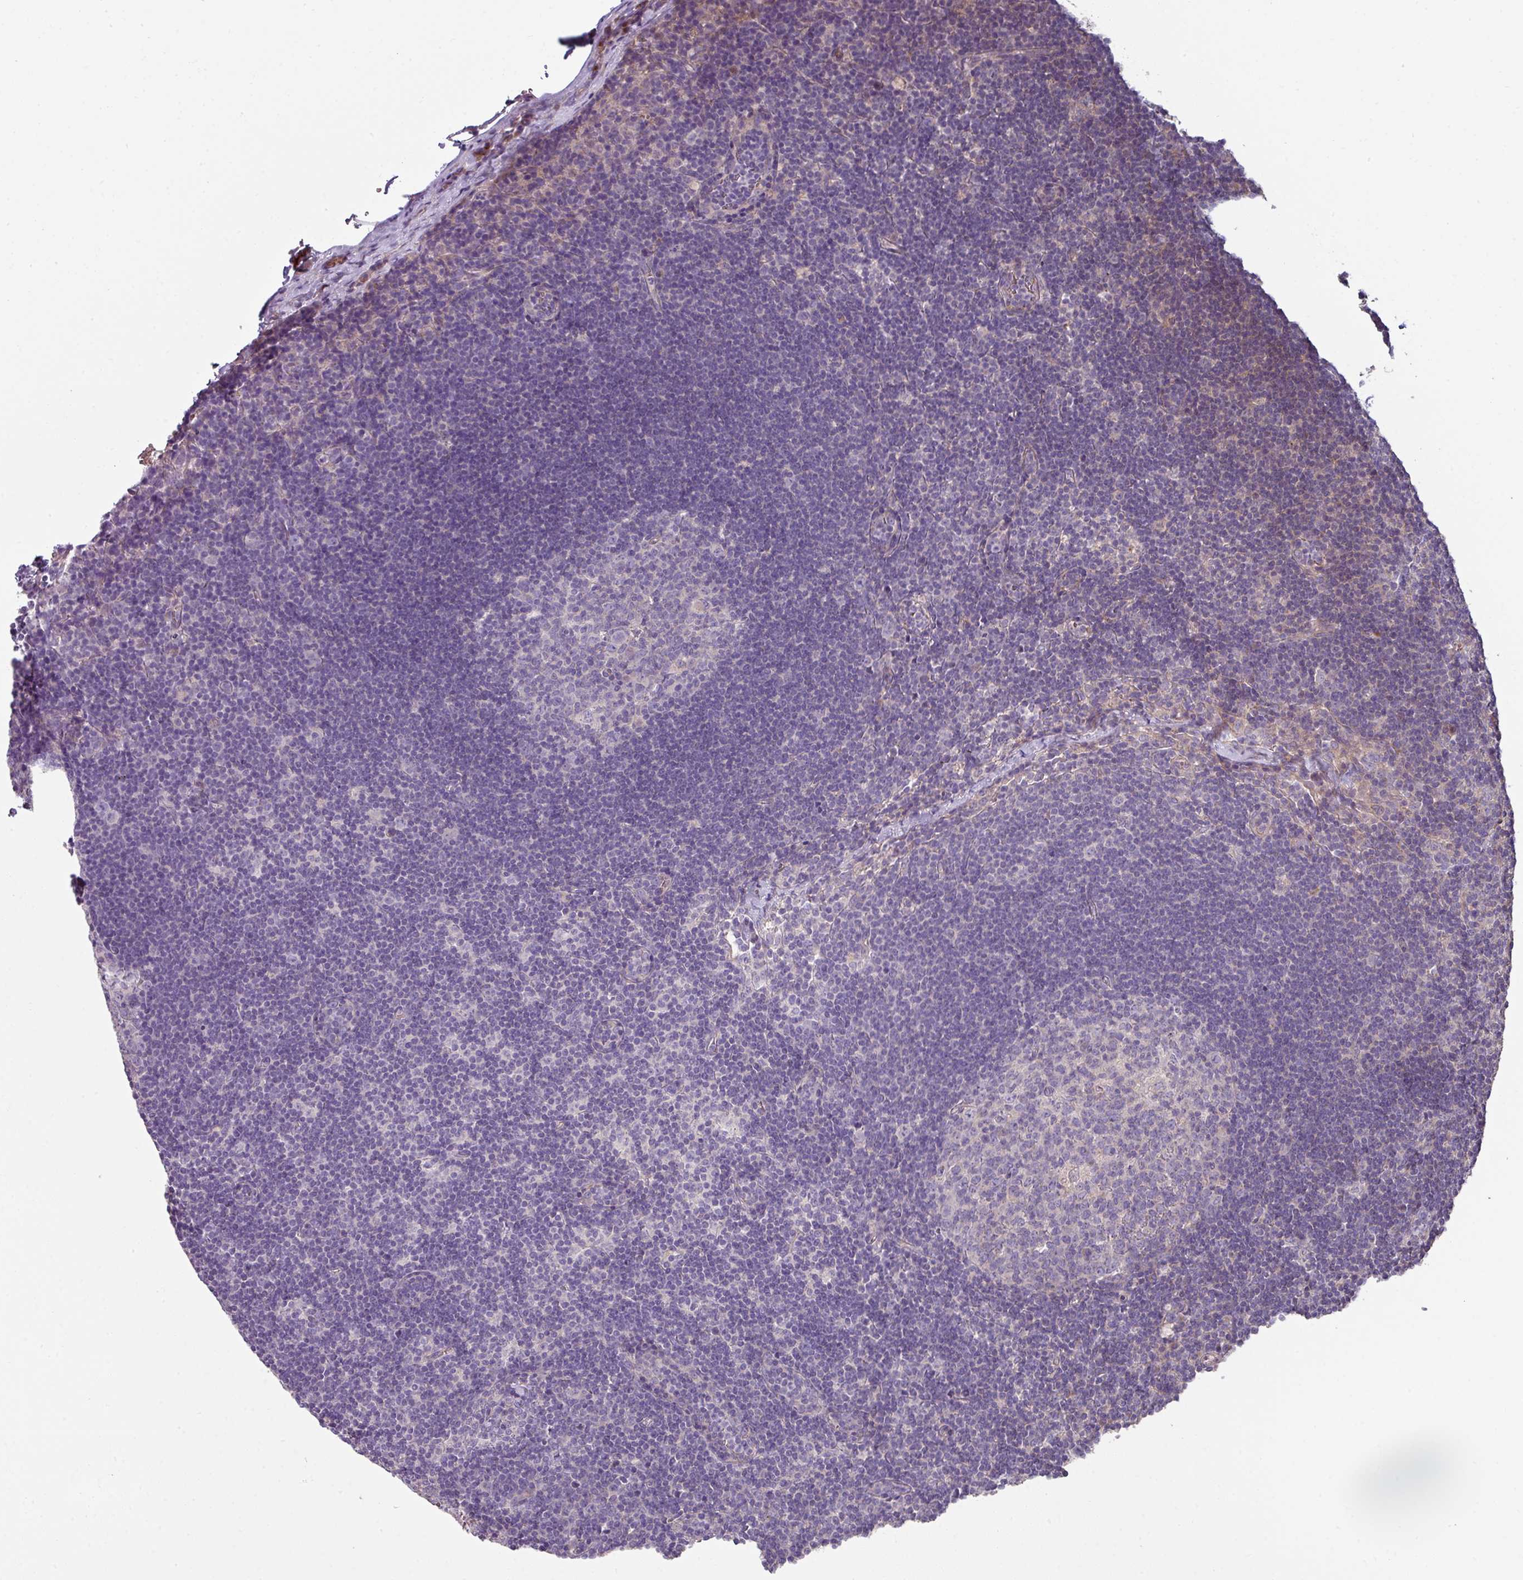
{"staining": {"intensity": "negative", "quantity": "none", "location": "none"}, "tissue": "lymph node", "cell_type": "Germinal center cells", "image_type": "normal", "snomed": [{"axis": "morphology", "description": "Normal tissue, NOS"}, {"axis": "topography", "description": "Lymph node"}], "caption": "The IHC image has no significant staining in germinal center cells of lymph node. Nuclei are stained in blue.", "gene": "LRRC9", "patient": {"sex": "female", "age": 29}}